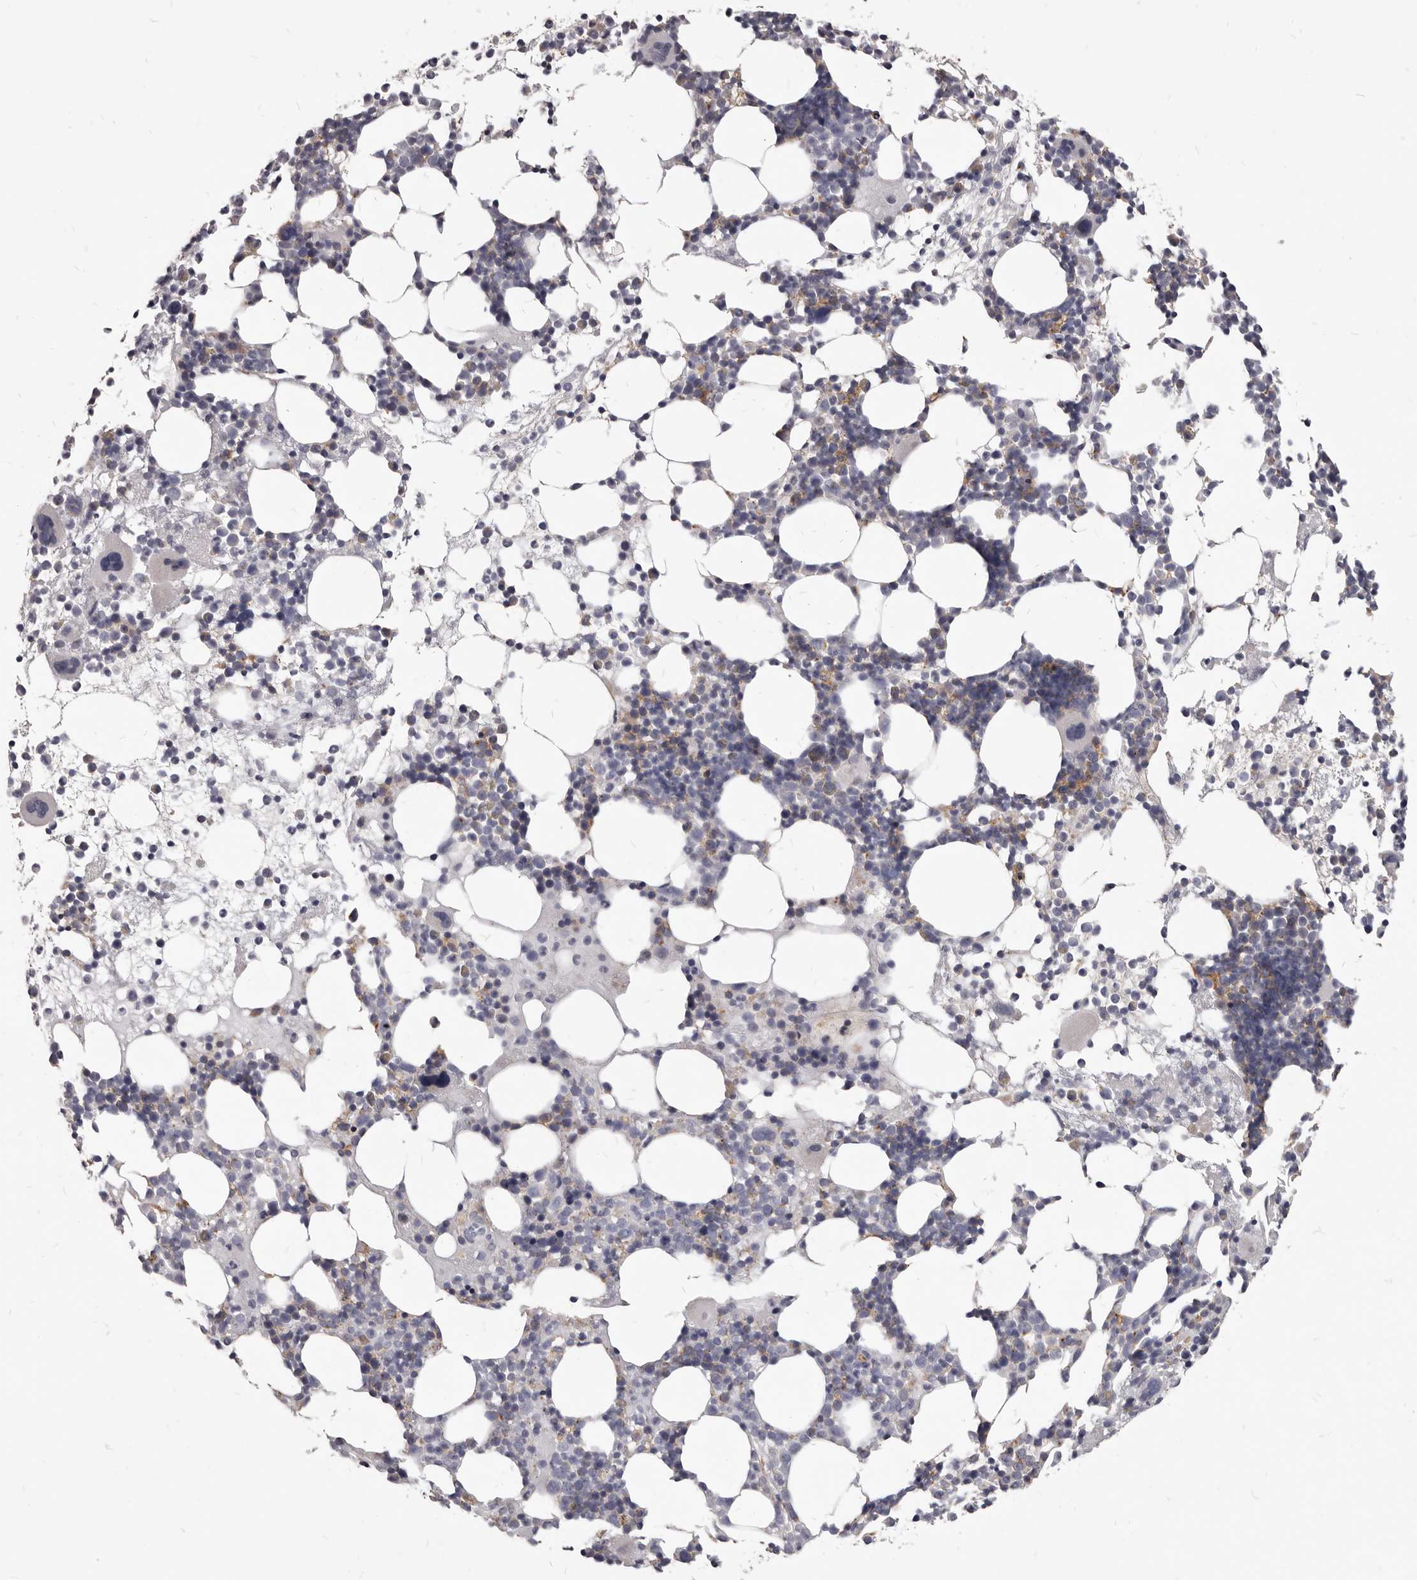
{"staining": {"intensity": "moderate", "quantity": "<25%", "location": "cytoplasmic/membranous"}, "tissue": "bone marrow", "cell_type": "Hematopoietic cells", "image_type": "normal", "snomed": [{"axis": "morphology", "description": "Normal tissue, NOS"}, {"axis": "topography", "description": "Bone marrow"}], "caption": "Protein staining of unremarkable bone marrow exhibits moderate cytoplasmic/membranous staining in approximately <25% of hematopoietic cells. The staining is performed using DAB (3,3'-diaminobenzidine) brown chromogen to label protein expression. The nuclei are counter-stained blue using hematoxylin.", "gene": "PI4K2A", "patient": {"sex": "female", "age": 57}}